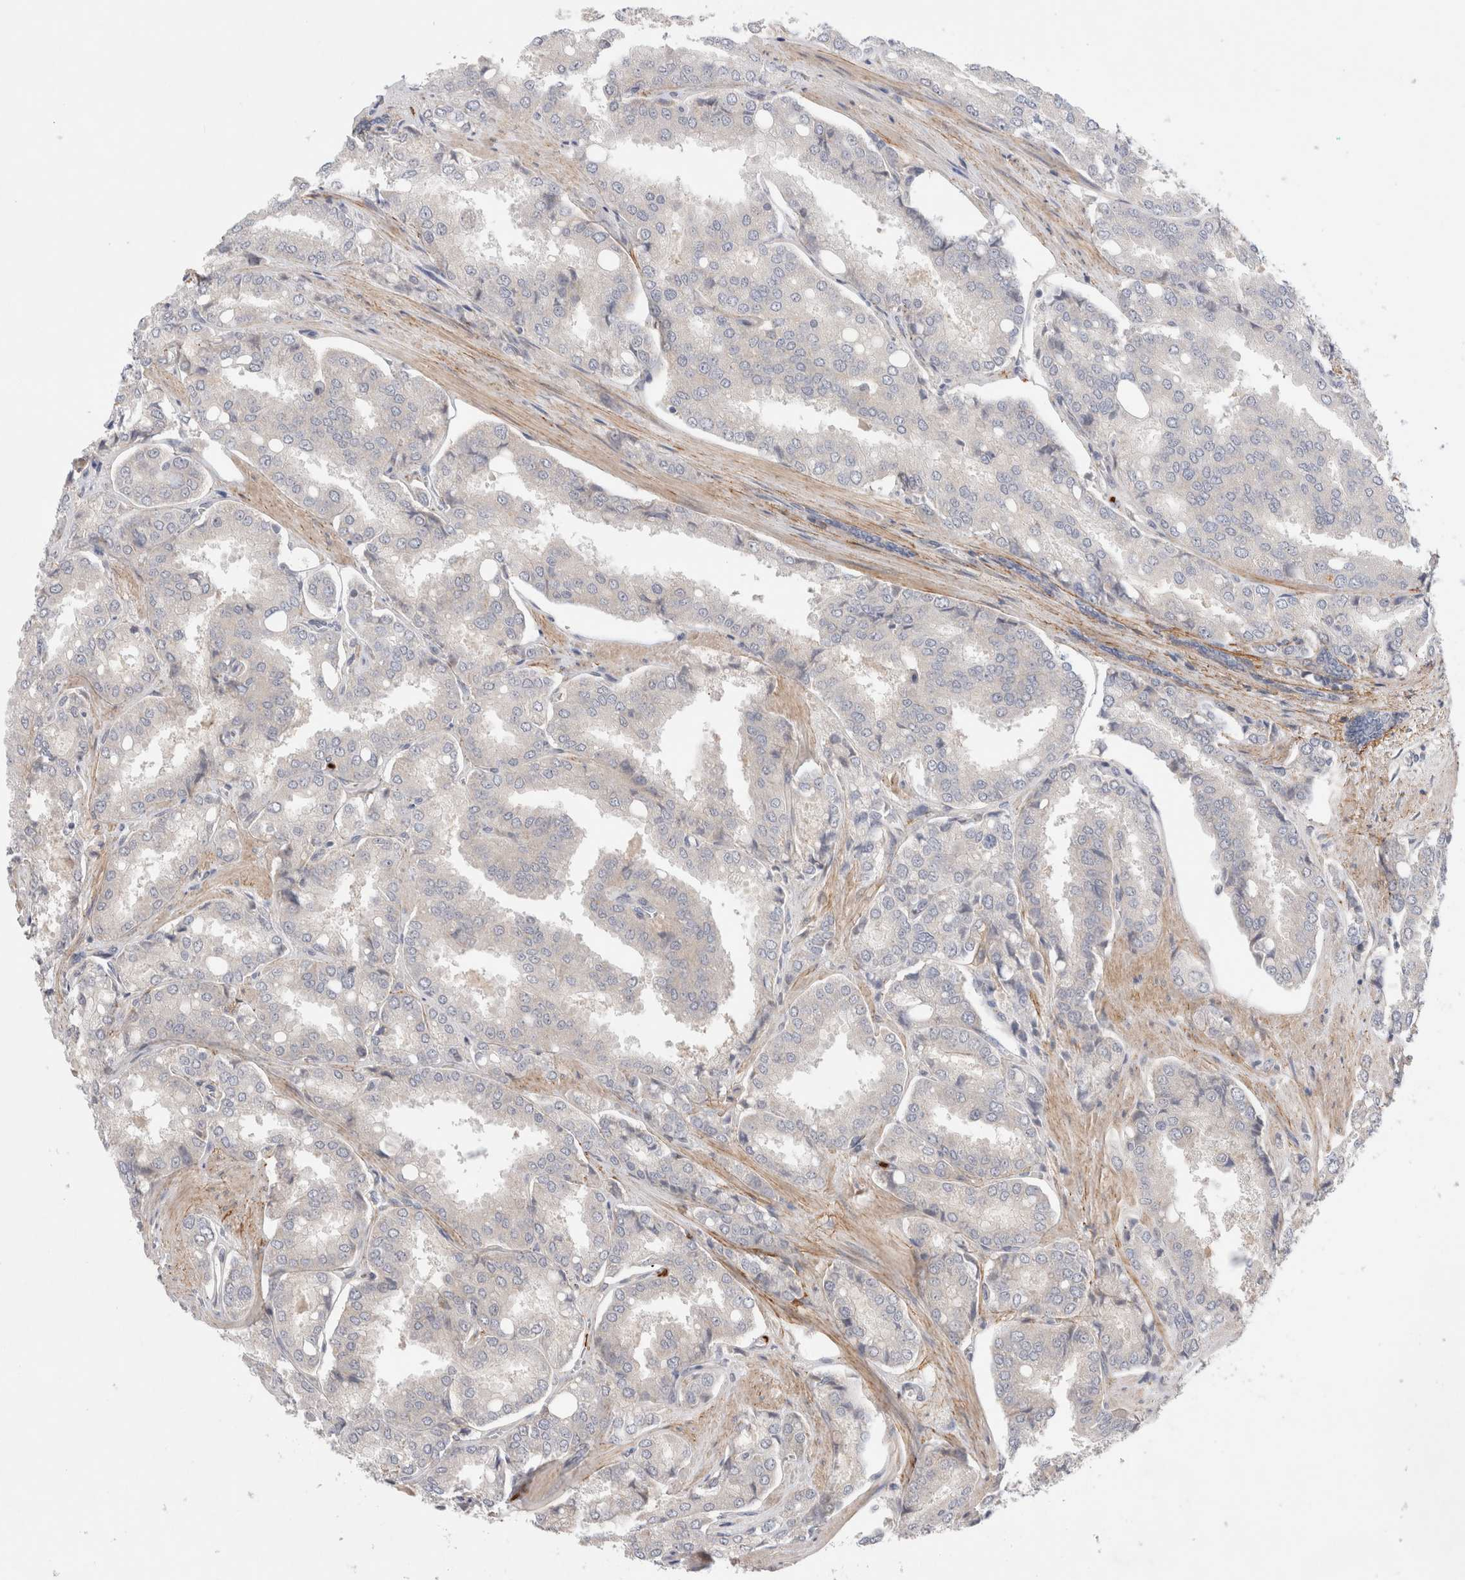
{"staining": {"intensity": "negative", "quantity": "none", "location": "none"}, "tissue": "prostate cancer", "cell_type": "Tumor cells", "image_type": "cancer", "snomed": [{"axis": "morphology", "description": "Adenocarcinoma, High grade"}, {"axis": "topography", "description": "Prostate"}], "caption": "Image shows no significant protein positivity in tumor cells of prostate high-grade adenocarcinoma.", "gene": "GSDMB", "patient": {"sex": "male", "age": 50}}